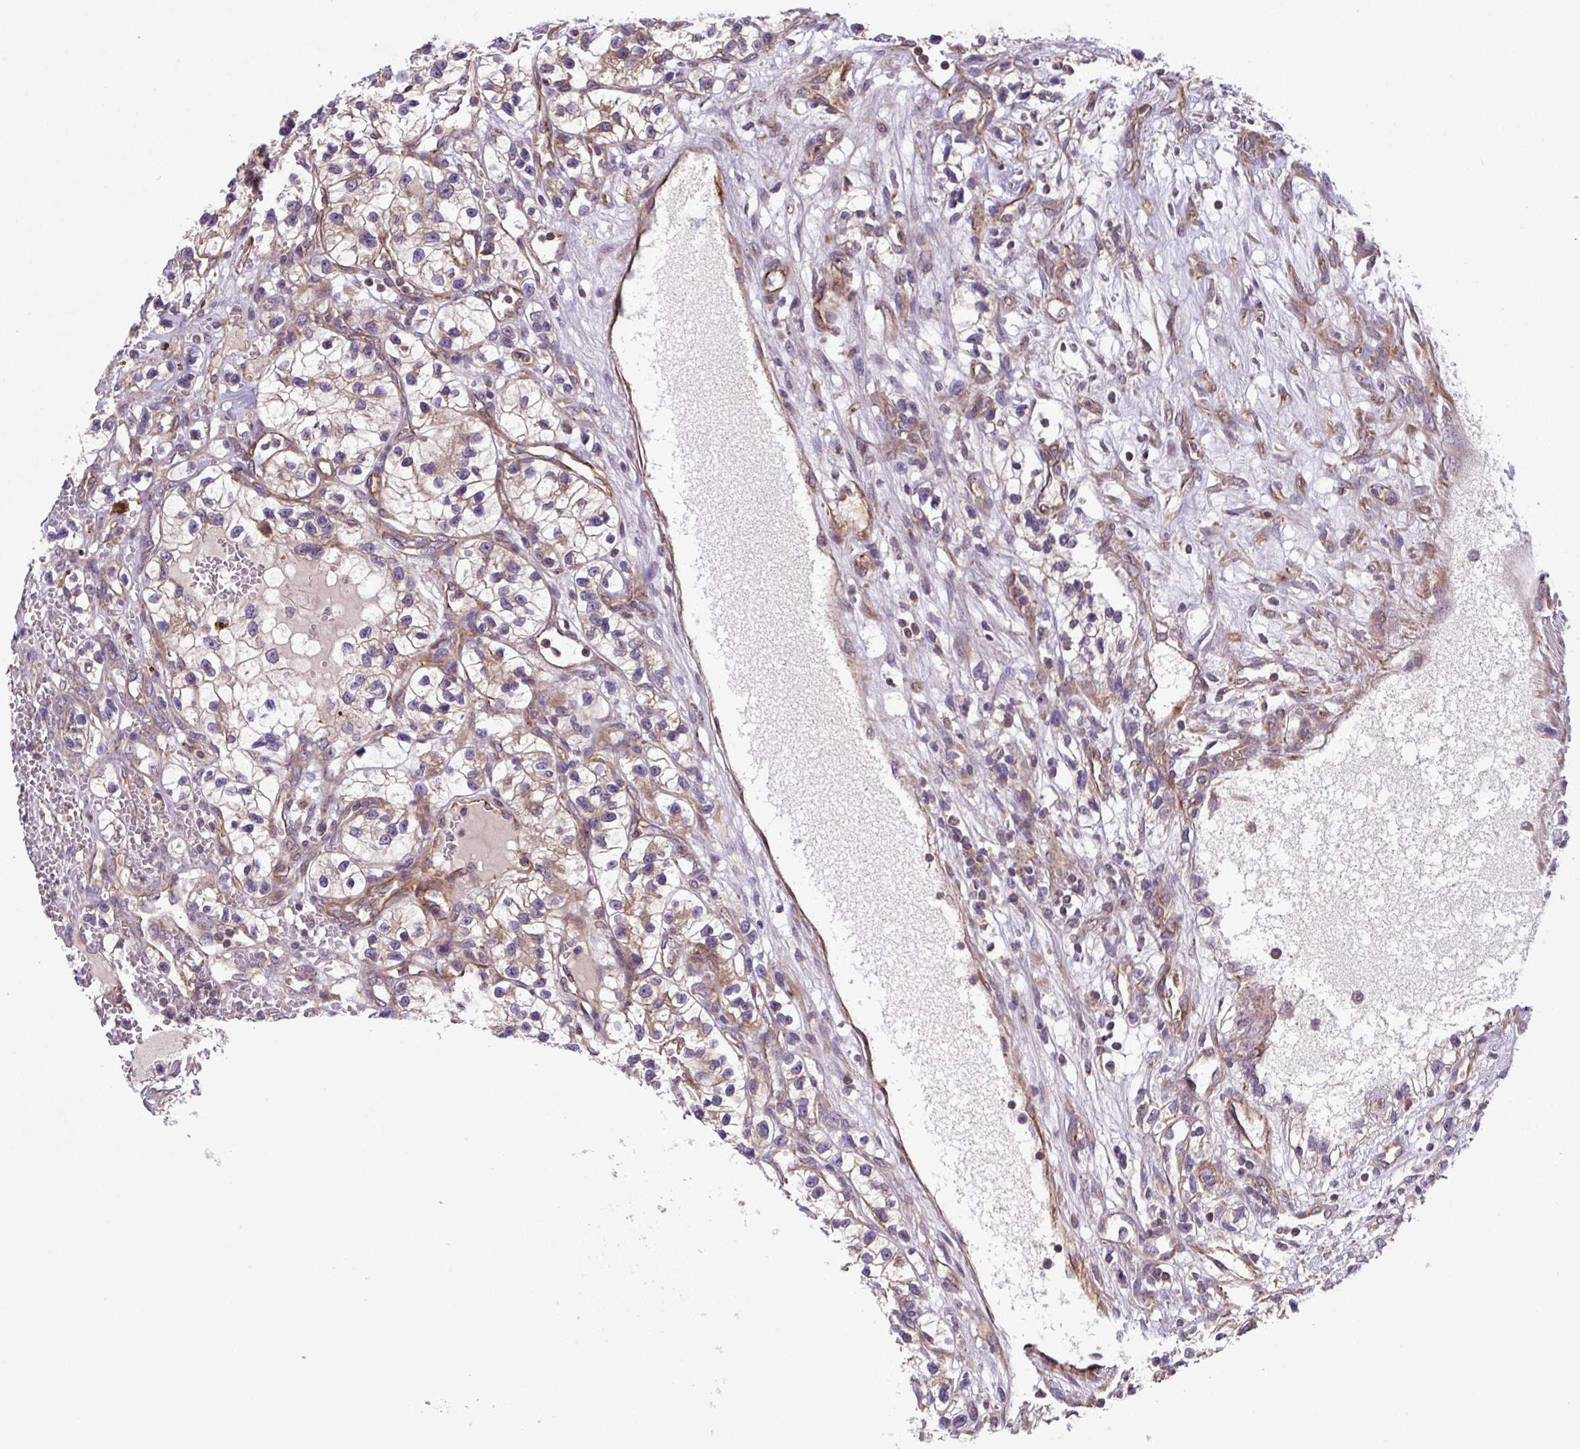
{"staining": {"intensity": "moderate", "quantity": "25%-75%", "location": "cytoplasmic/membranous"}, "tissue": "renal cancer", "cell_type": "Tumor cells", "image_type": "cancer", "snomed": [{"axis": "morphology", "description": "Adenocarcinoma, NOS"}, {"axis": "topography", "description": "Kidney"}], "caption": "Moderate cytoplasmic/membranous protein expression is identified in approximately 25%-75% of tumor cells in renal adenocarcinoma. The protein of interest is shown in brown color, while the nuclei are stained blue.", "gene": "APOBEC3D", "patient": {"sex": "female", "age": 57}}